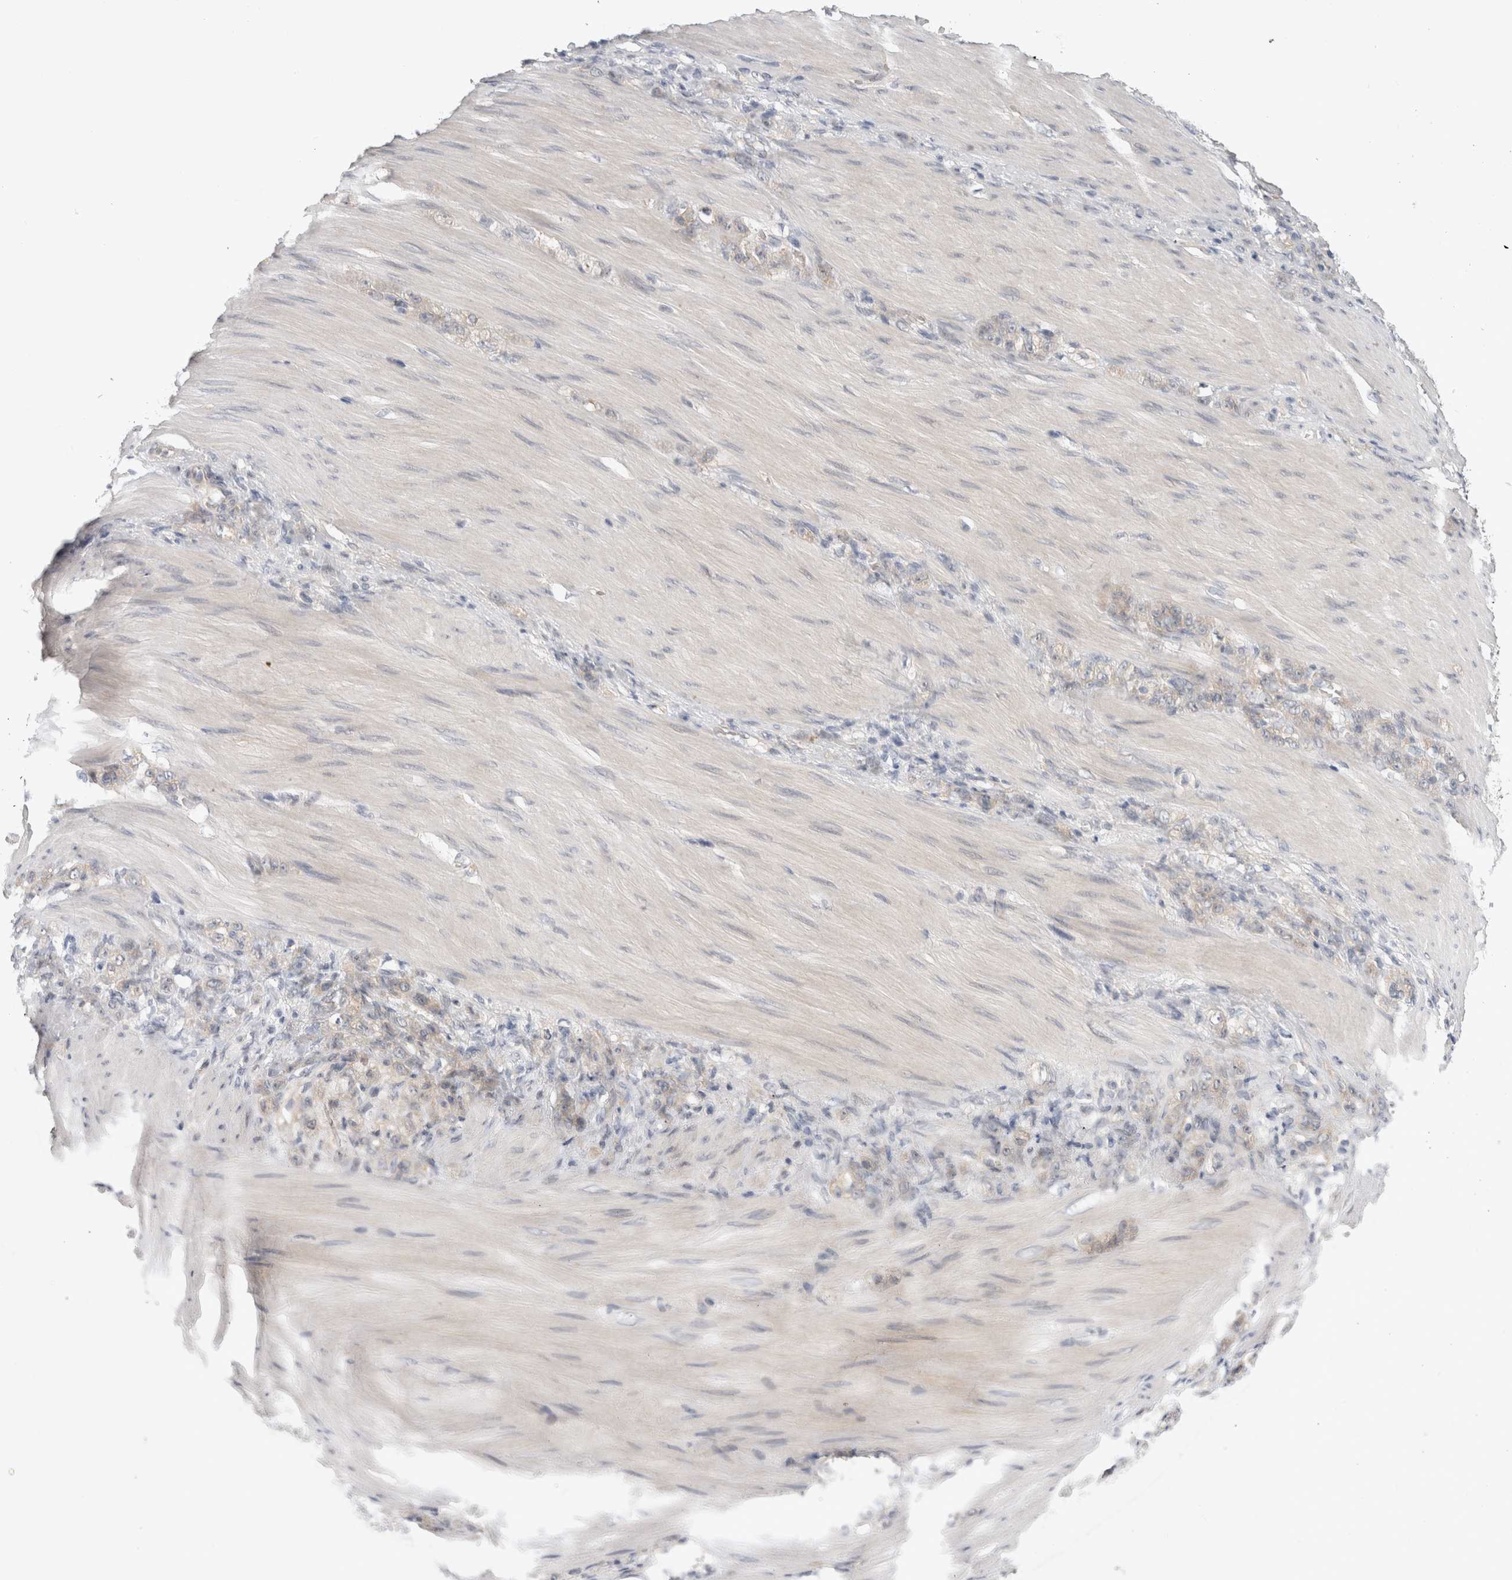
{"staining": {"intensity": "negative", "quantity": "none", "location": "none"}, "tissue": "stomach cancer", "cell_type": "Tumor cells", "image_type": "cancer", "snomed": [{"axis": "morphology", "description": "Normal tissue, NOS"}, {"axis": "morphology", "description": "Adenocarcinoma, NOS"}, {"axis": "topography", "description": "Stomach"}], "caption": "Stomach adenocarcinoma was stained to show a protein in brown. There is no significant staining in tumor cells.", "gene": "CERS3", "patient": {"sex": "male", "age": 82}}